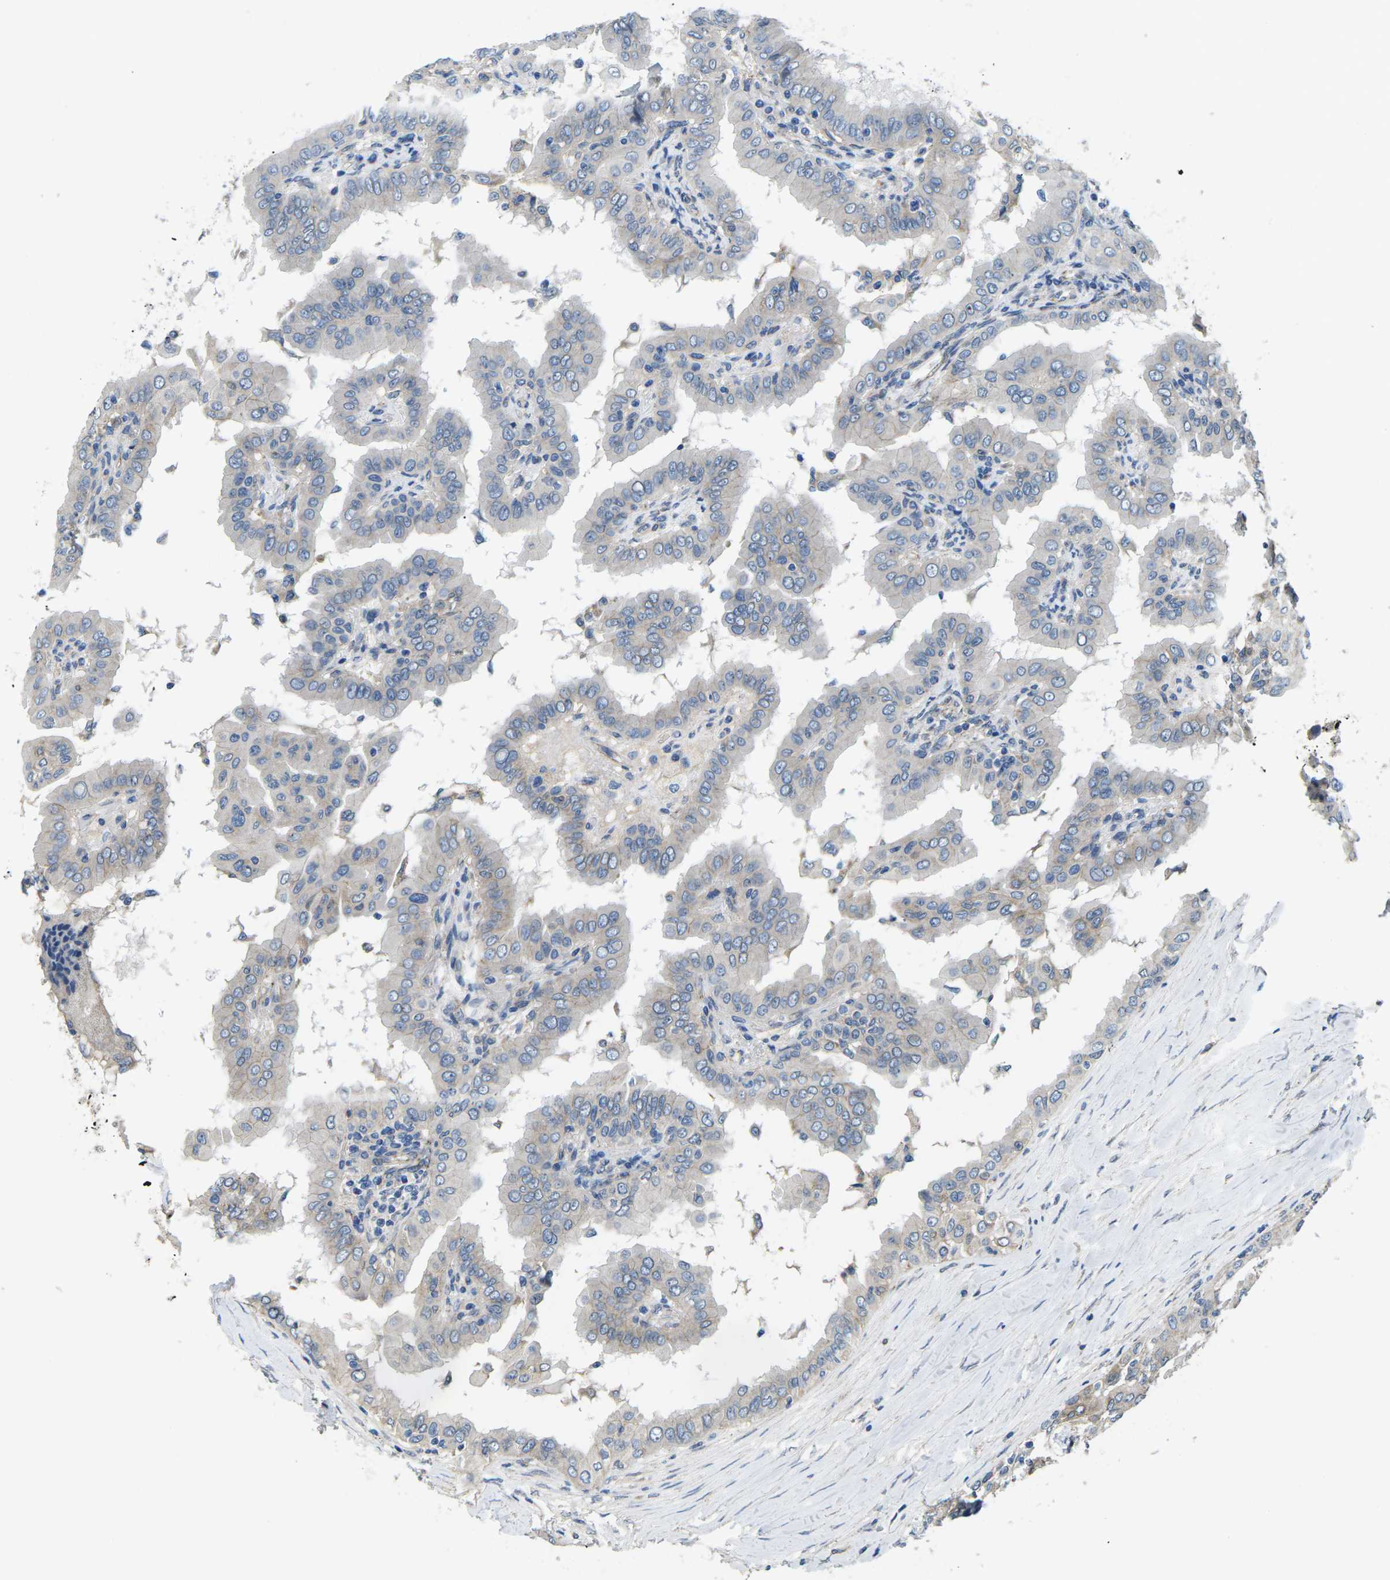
{"staining": {"intensity": "negative", "quantity": "none", "location": "none"}, "tissue": "thyroid cancer", "cell_type": "Tumor cells", "image_type": "cancer", "snomed": [{"axis": "morphology", "description": "Papillary adenocarcinoma, NOS"}, {"axis": "topography", "description": "Thyroid gland"}], "caption": "High power microscopy histopathology image of an IHC histopathology image of thyroid cancer, revealing no significant staining in tumor cells. (Brightfield microscopy of DAB (3,3'-diaminobenzidine) immunohistochemistry (IHC) at high magnification).", "gene": "CTNND1", "patient": {"sex": "male", "age": 33}}